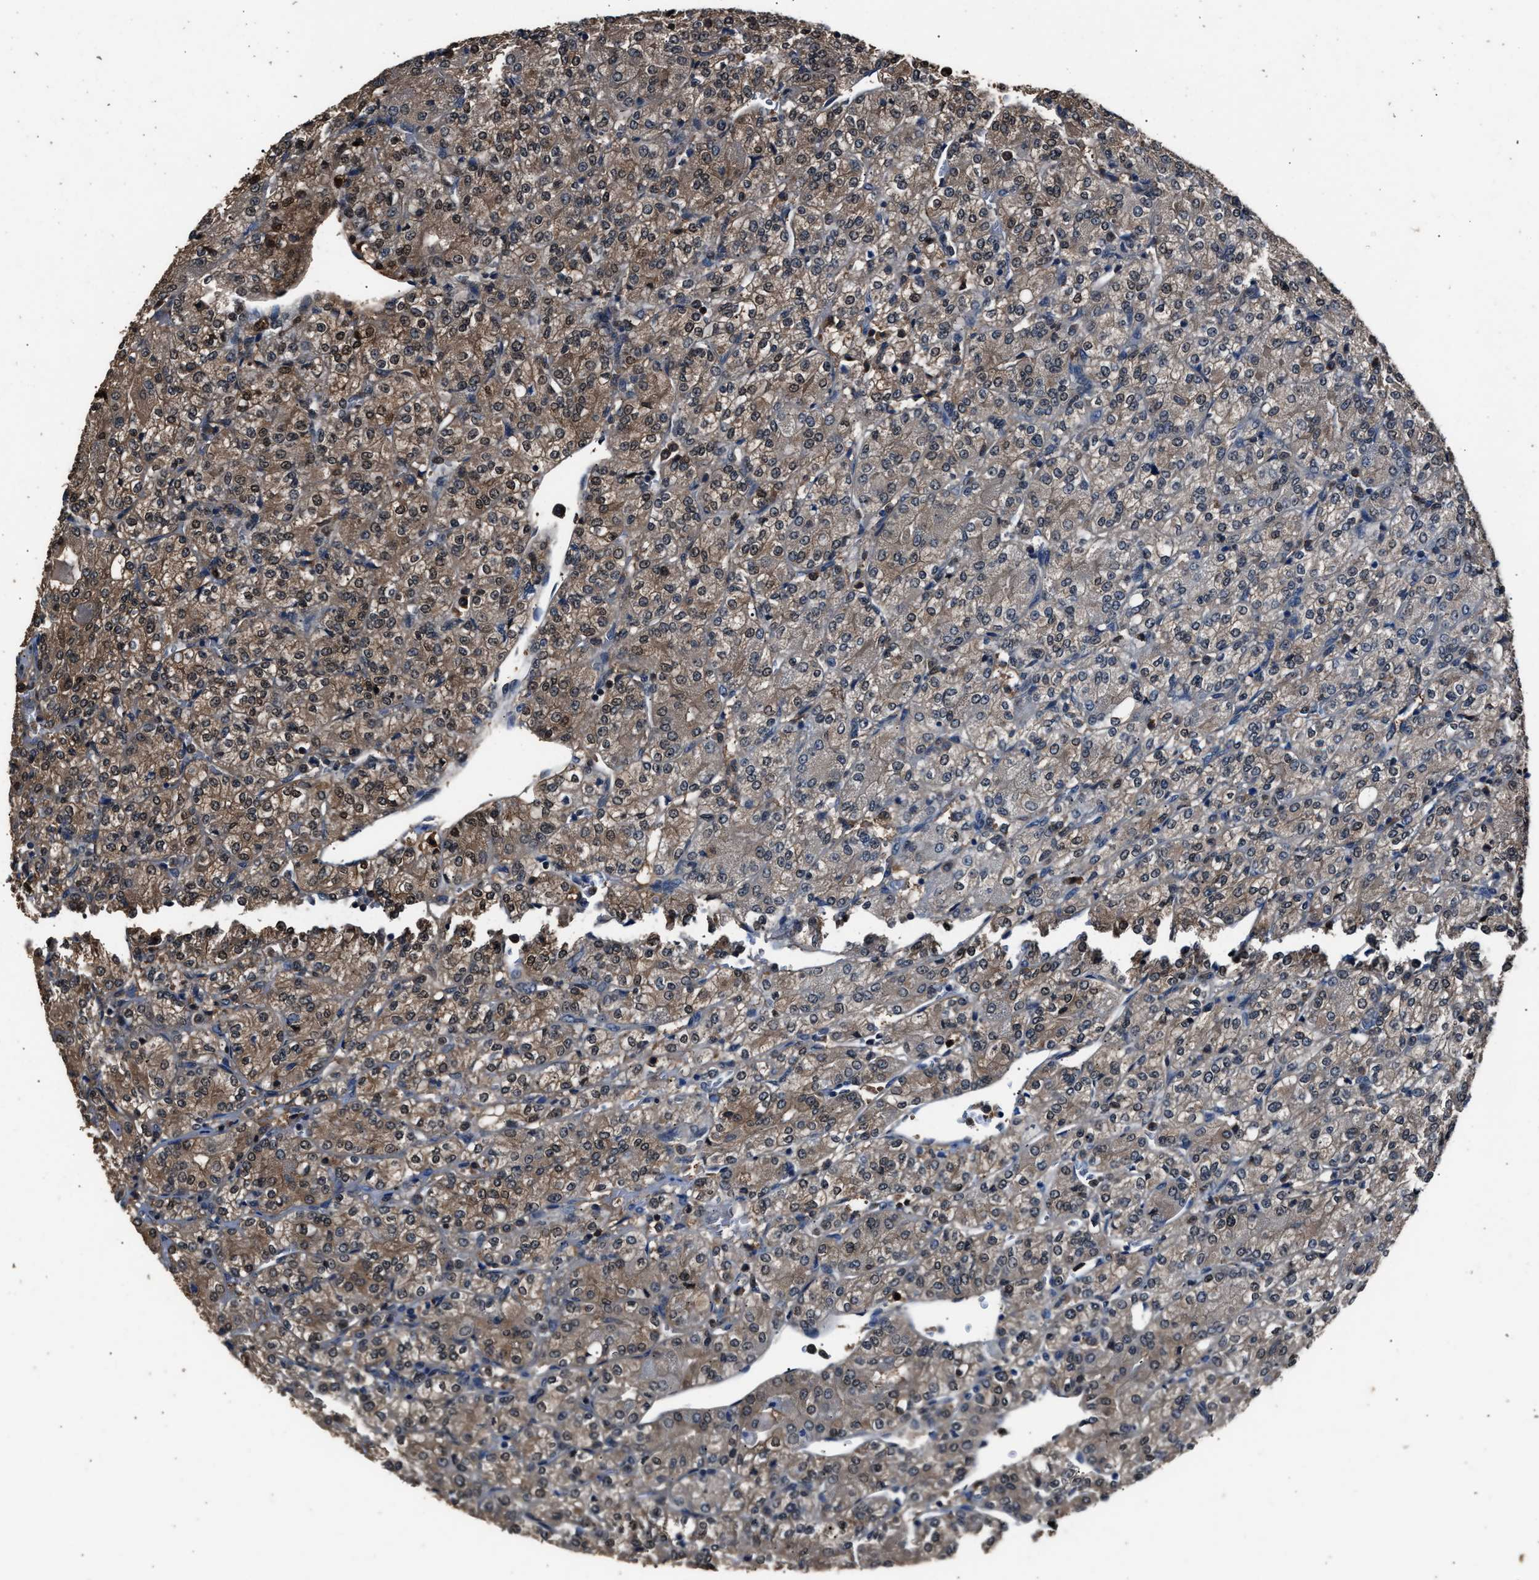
{"staining": {"intensity": "moderate", "quantity": ">75%", "location": "cytoplasmic/membranous"}, "tissue": "renal cancer", "cell_type": "Tumor cells", "image_type": "cancer", "snomed": [{"axis": "morphology", "description": "Adenocarcinoma, NOS"}, {"axis": "topography", "description": "Kidney"}], "caption": "About >75% of tumor cells in human adenocarcinoma (renal) reveal moderate cytoplasmic/membranous protein expression as visualized by brown immunohistochemical staining.", "gene": "GSTP1", "patient": {"sex": "male", "age": 77}}